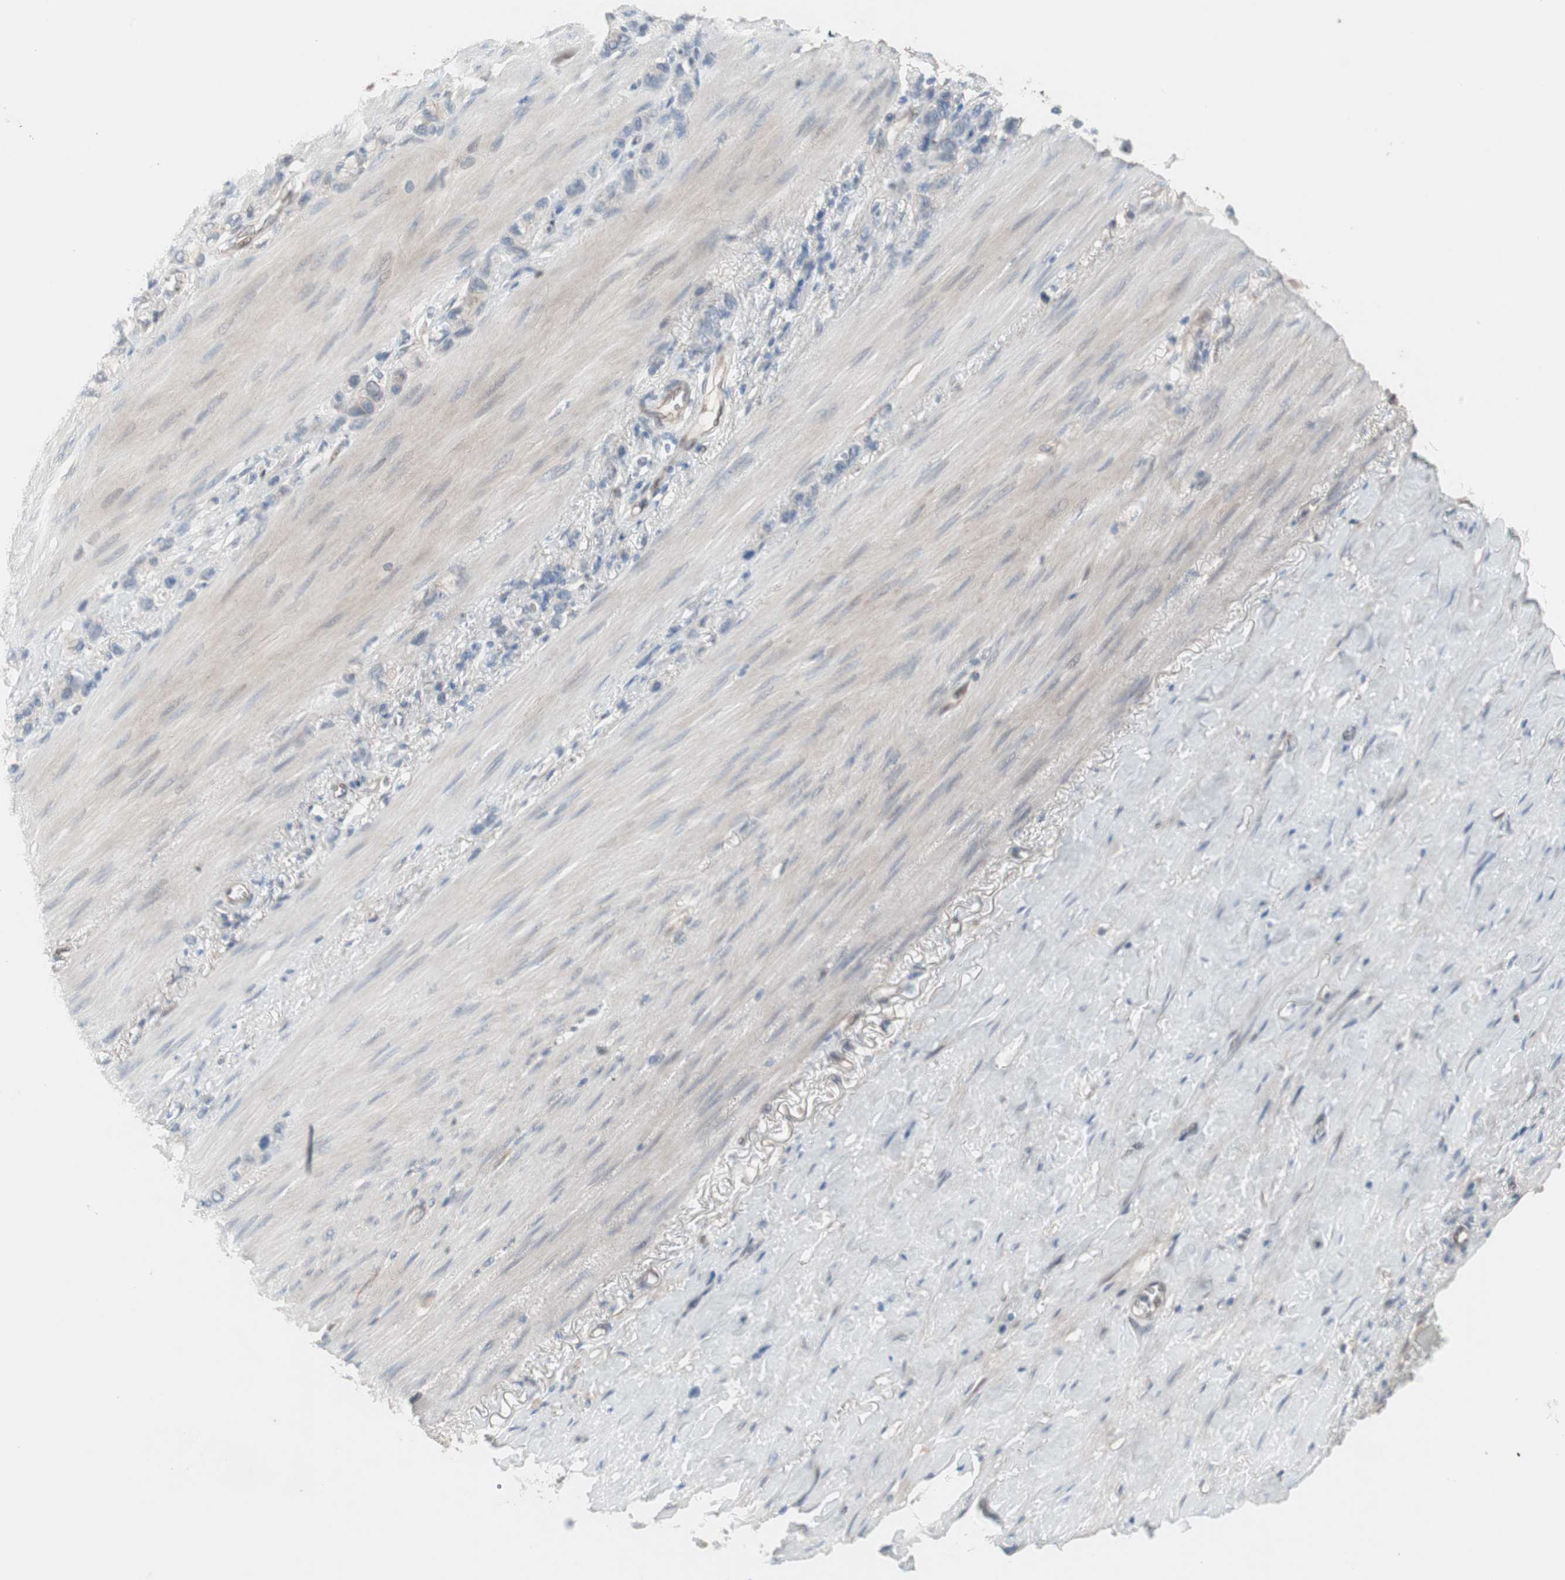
{"staining": {"intensity": "negative", "quantity": "none", "location": "none"}, "tissue": "stomach cancer", "cell_type": "Tumor cells", "image_type": "cancer", "snomed": [{"axis": "morphology", "description": "Normal tissue, NOS"}, {"axis": "morphology", "description": "Adenocarcinoma, NOS"}, {"axis": "morphology", "description": "Adenocarcinoma, High grade"}, {"axis": "topography", "description": "Stomach, upper"}, {"axis": "topography", "description": "Stomach"}], "caption": "Protein analysis of stomach cancer (adenocarcinoma) displays no significant staining in tumor cells.", "gene": "CAND2", "patient": {"sex": "female", "age": 65}}